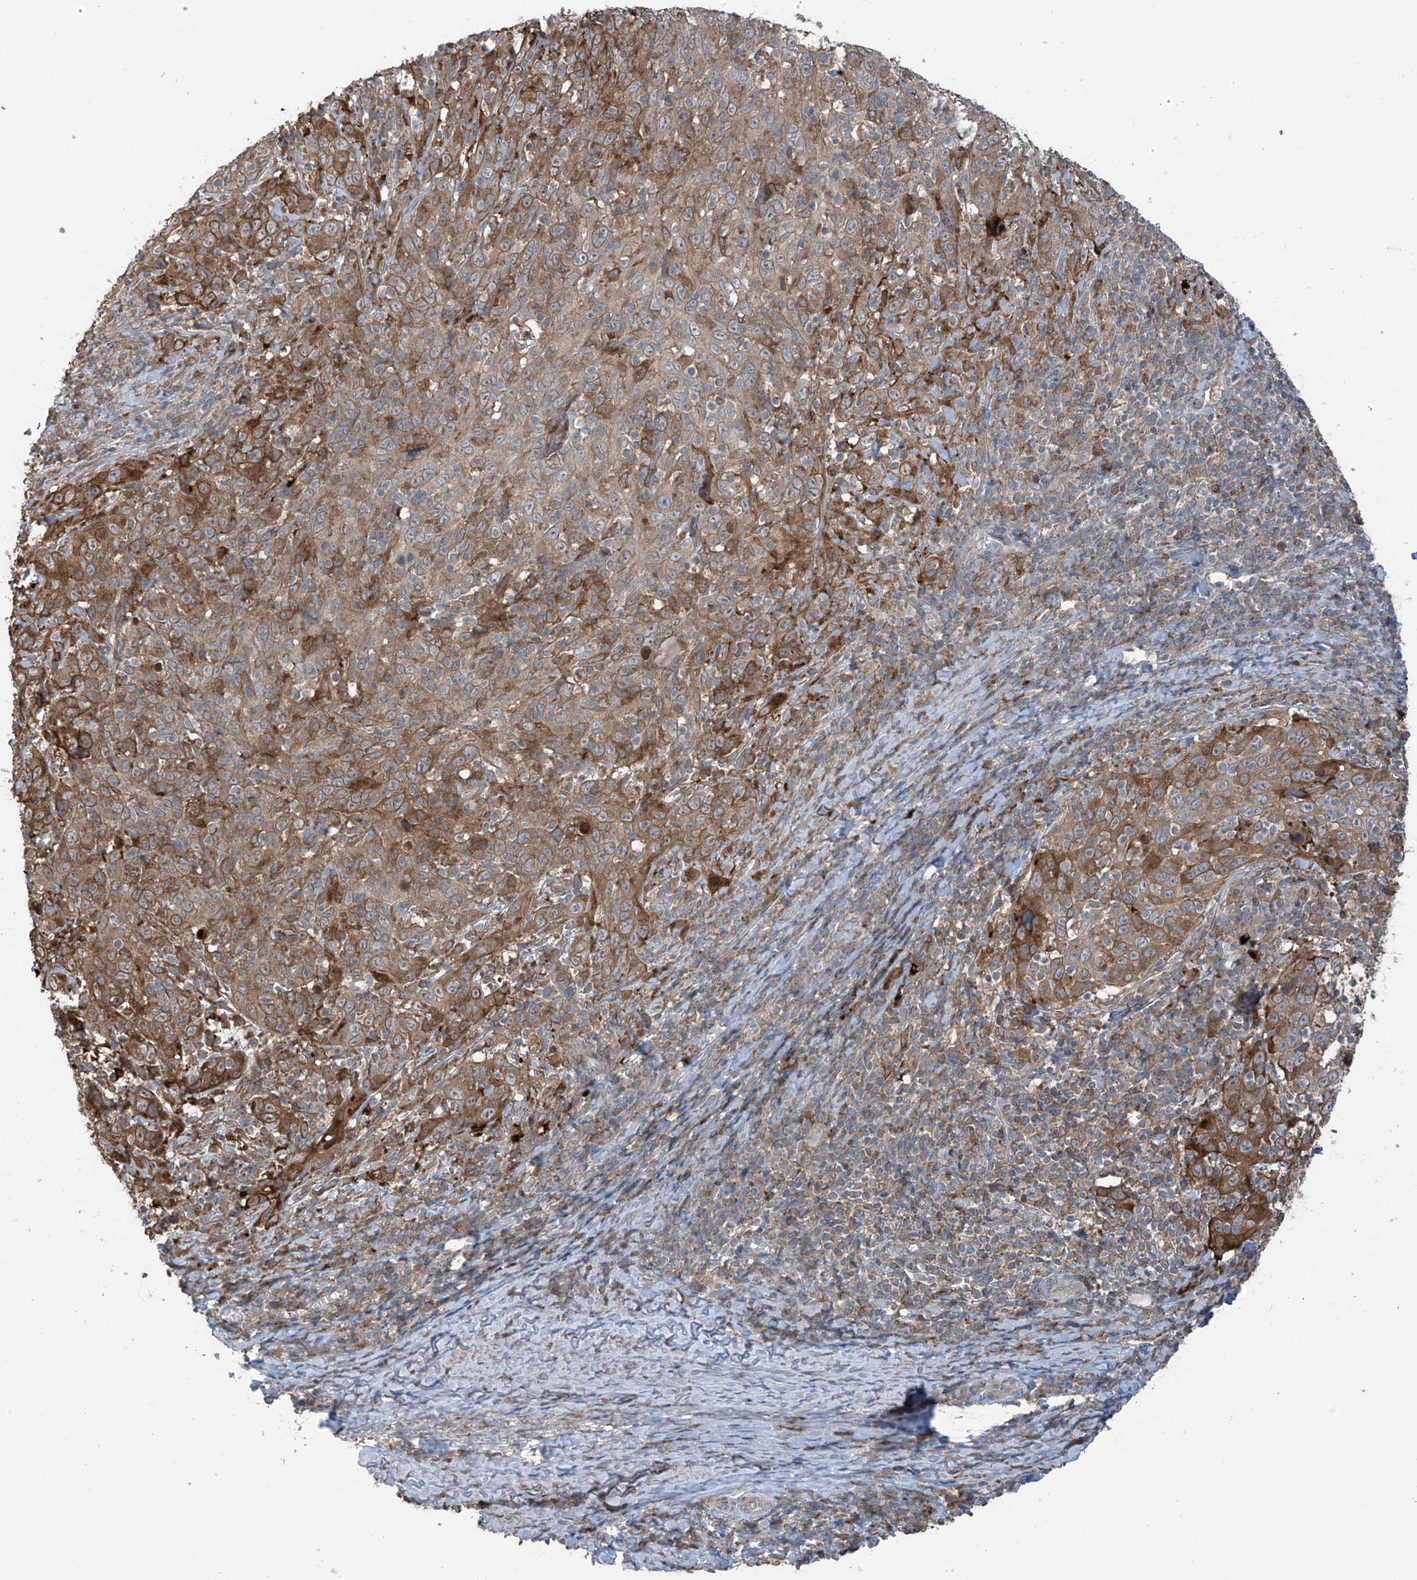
{"staining": {"intensity": "moderate", "quantity": ">75%", "location": "cytoplasmic/membranous"}, "tissue": "cervical cancer", "cell_type": "Tumor cells", "image_type": "cancer", "snomed": [{"axis": "morphology", "description": "Squamous cell carcinoma, NOS"}, {"axis": "topography", "description": "Cervix"}], "caption": "Protein staining of squamous cell carcinoma (cervical) tissue shows moderate cytoplasmic/membranous positivity in approximately >75% of tumor cells.", "gene": "SAMD3", "patient": {"sex": "female", "age": 46}}